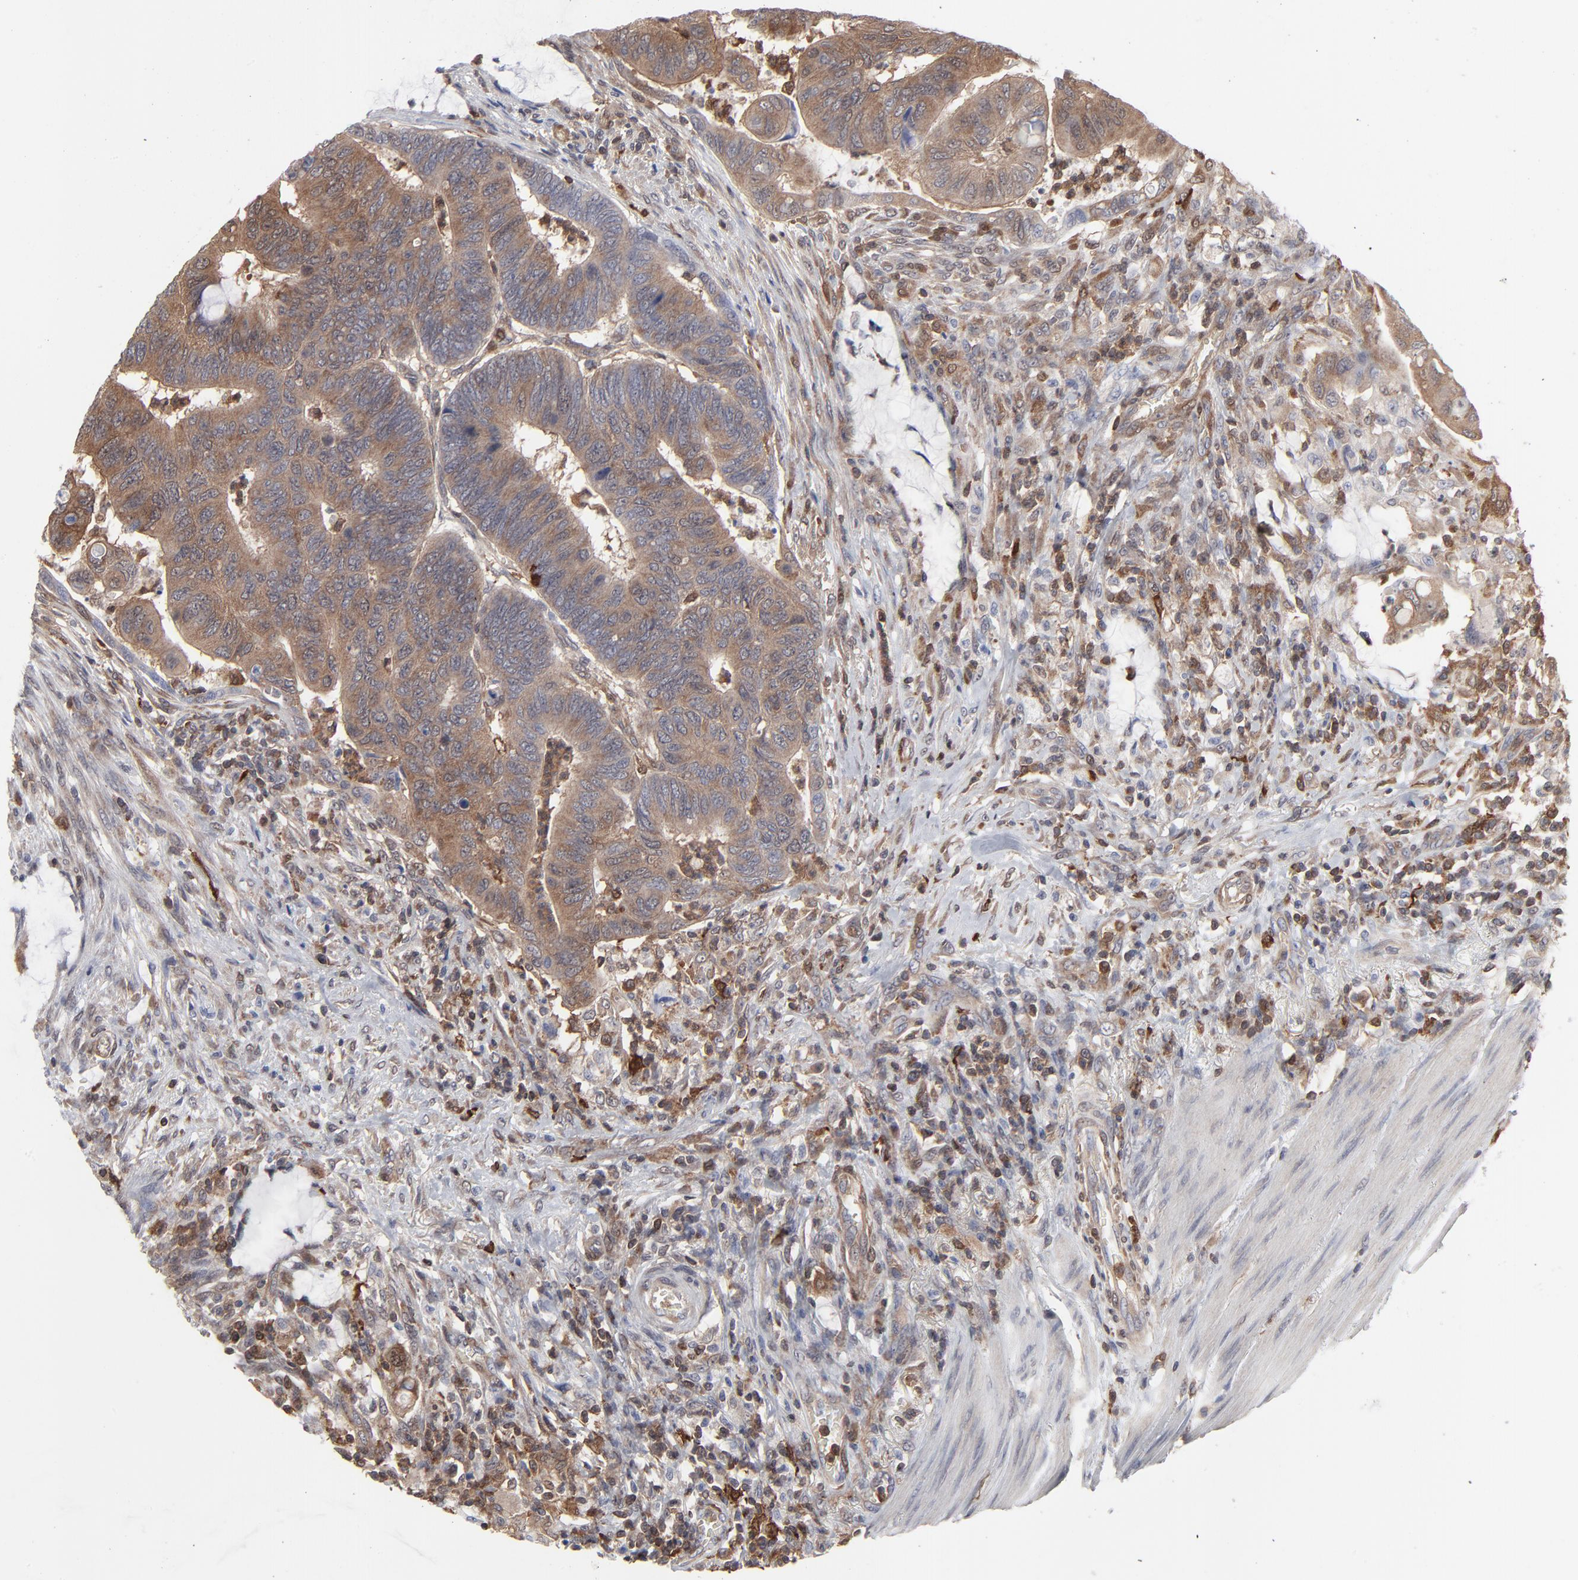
{"staining": {"intensity": "moderate", "quantity": ">75%", "location": "cytoplasmic/membranous"}, "tissue": "colorectal cancer", "cell_type": "Tumor cells", "image_type": "cancer", "snomed": [{"axis": "morphology", "description": "Normal tissue, NOS"}, {"axis": "morphology", "description": "Adenocarcinoma, NOS"}, {"axis": "topography", "description": "Rectum"}], "caption": "Protein staining of colorectal cancer (adenocarcinoma) tissue demonstrates moderate cytoplasmic/membranous staining in approximately >75% of tumor cells. The staining was performed using DAB to visualize the protein expression in brown, while the nuclei were stained in blue with hematoxylin (Magnification: 20x).", "gene": "MAP2K1", "patient": {"sex": "male", "age": 92}}